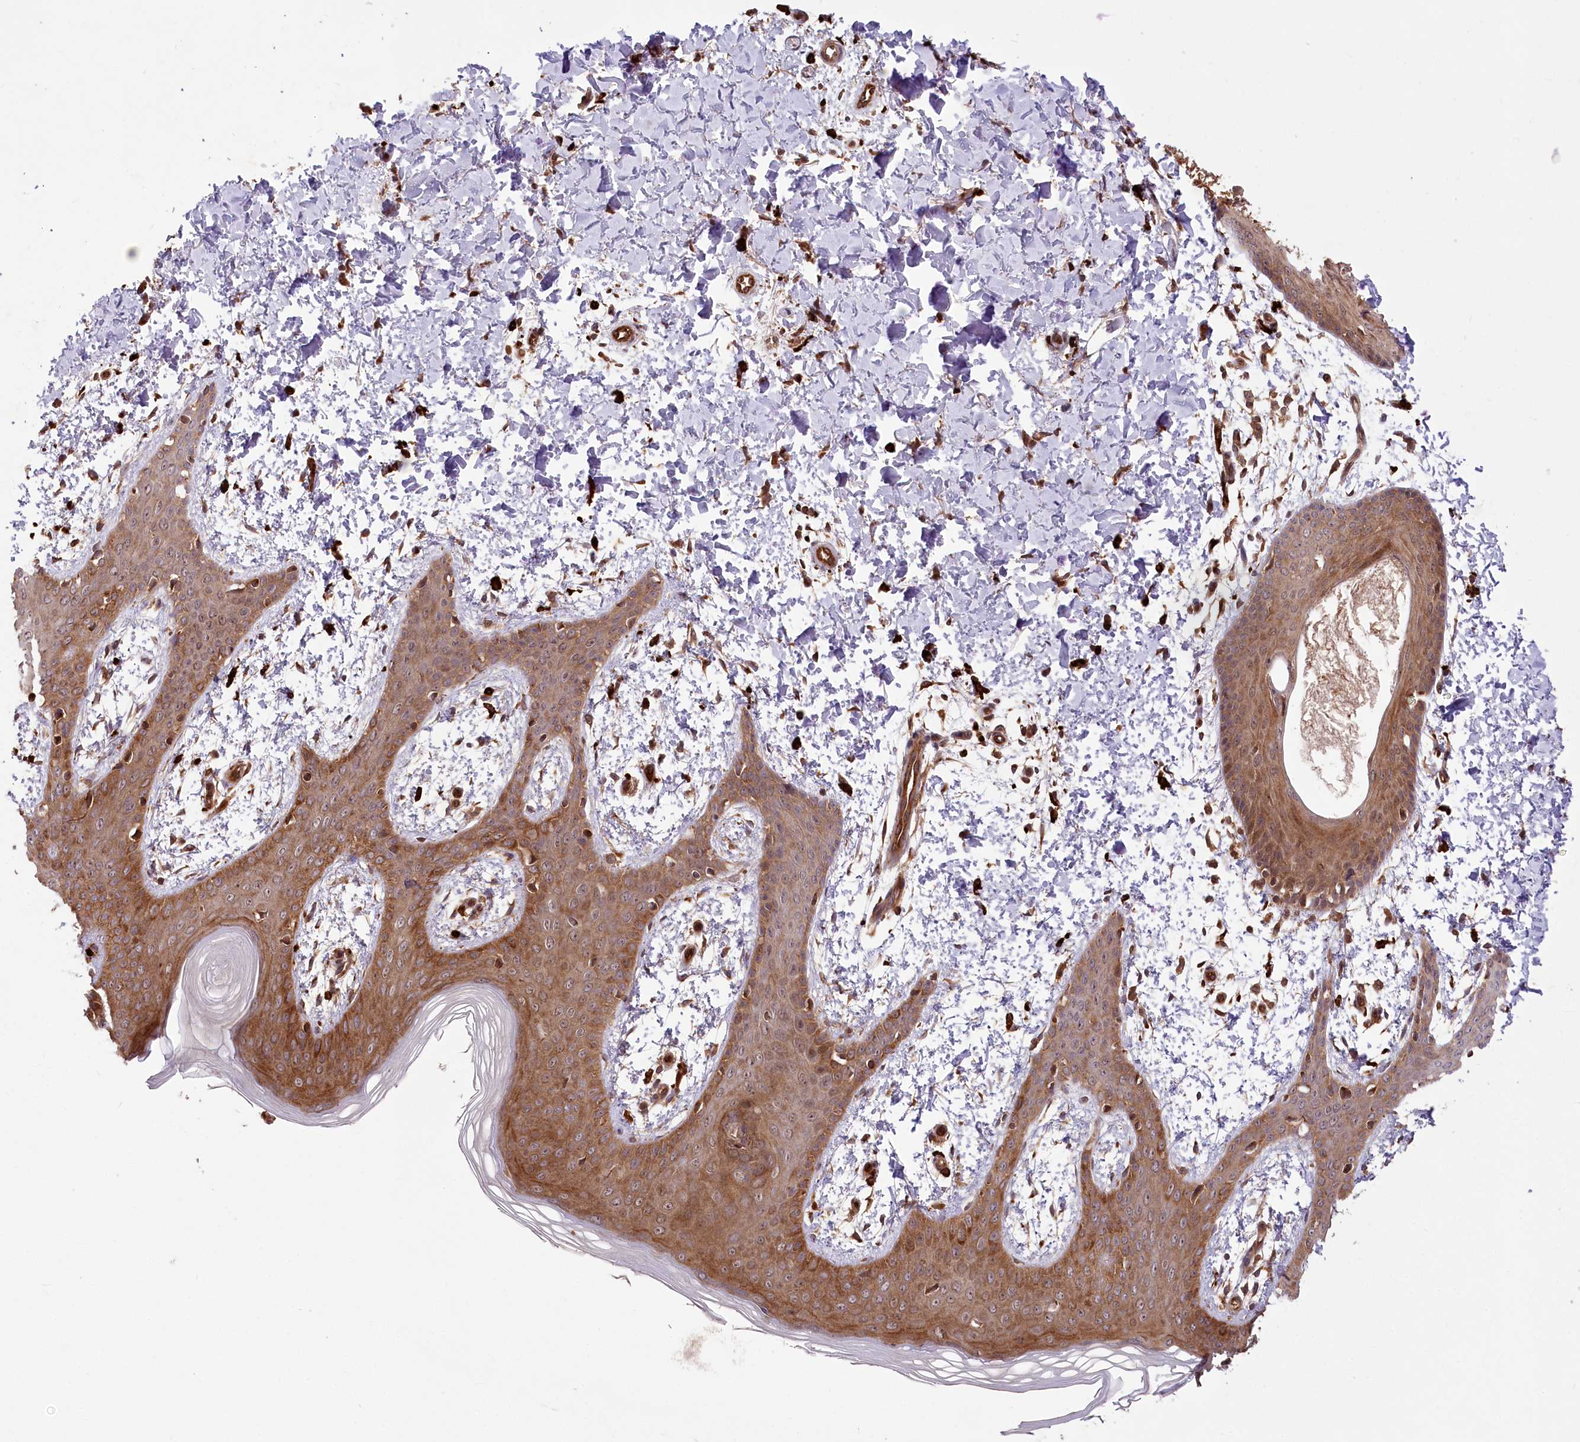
{"staining": {"intensity": "strong", "quantity": ">75%", "location": "cytoplasmic/membranous"}, "tissue": "skin", "cell_type": "Fibroblasts", "image_type": "normal", "snomed": [{"axis": "morphology", "description": "Normal tissue, NOS"}, {"axis": "topography", "description": "Skin"}], "caption": "The histopathology image displays staining of unremarkable skin, revealing strong cytoplasmic/membranous protein expression (brown color) within fibroblasts.", "gene": "CARD19", "patient": {"sex": "male", "age": 36}}